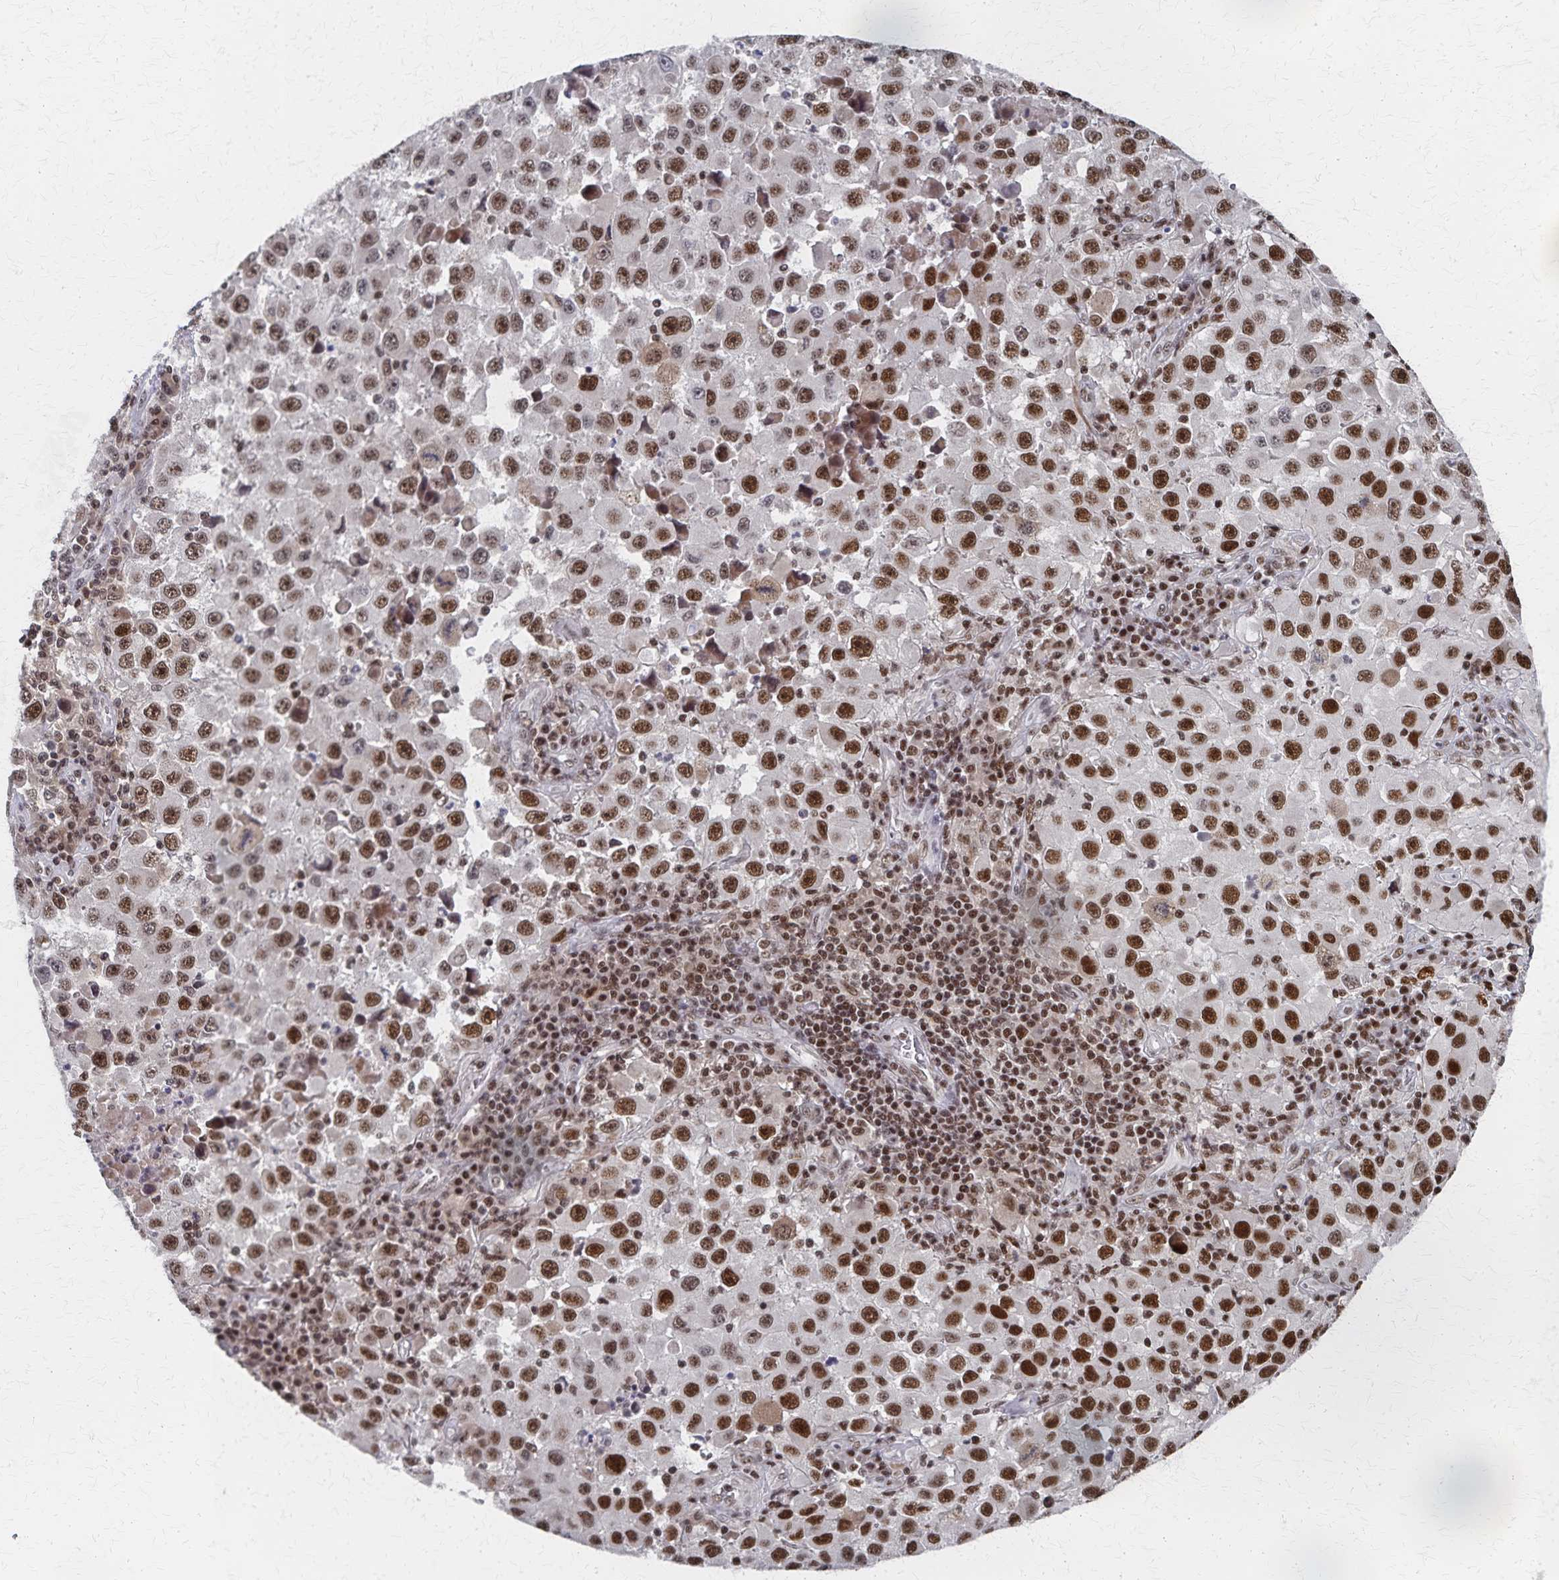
{"staining": {"intensity": "moderate", "quantity": "25%-75%", "location": "nuclear"}, "tissue": "melanoma", "cell_type": "Tumor cells", "image_type": "cancer", "snomed": [{"axis": "morphology", "description": "Malignant melanoma, Metastatic site"}, {"axis": "topography", "description": "Lymph node"}], "caption": "A high-resolution histopathology image shows immunohistochemistry (IHC) staining of malignant melanoma (metastatic site), which displays moderate nuclear expression in approximately 25%-75% of tumor cells.", "gene": "GTF2B", "patient": {"sex": "female", "age": 67}}